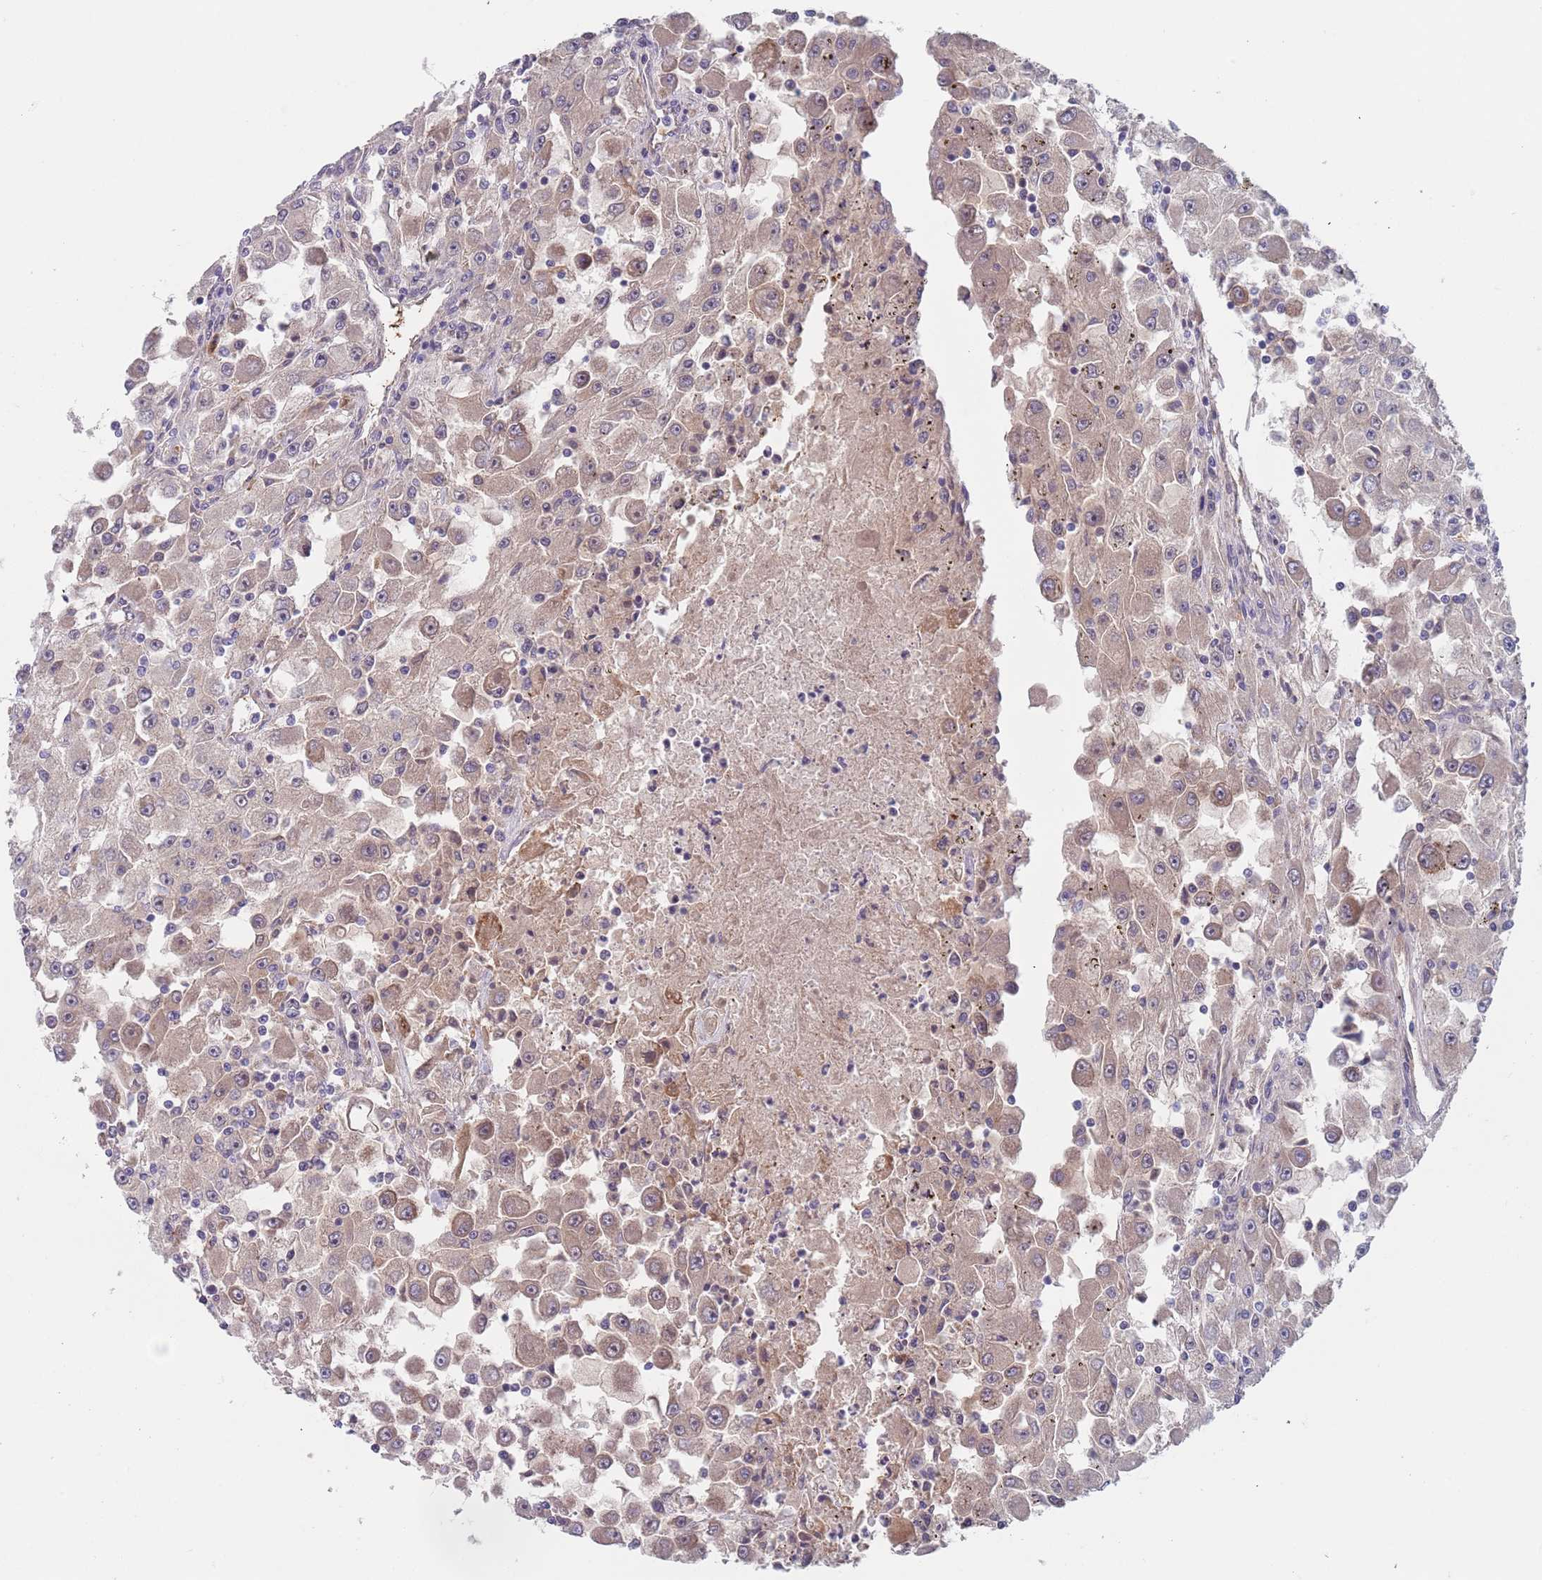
{"staining": {"intensity": "weak", "quantity": "25%-75%", "location": "cytoplasmic/membranous"}, "tissue": "renal cancer", "cell_type": "Tumor cells", "image_type": "cancer", "snomed": [{"axis": "morphology", "description": "Adenocarcinoma, NOS"}, {"axis": "topography", "description": "Kidney"}], "caption": "An image of human renal cancer (adenocarcinoma) stained for a protein exhibits weak cytoplasmic/membranous brown staining in tumor cells.", "gene": "ZNF140", "patient": {"sex": "female", "age": 67}}